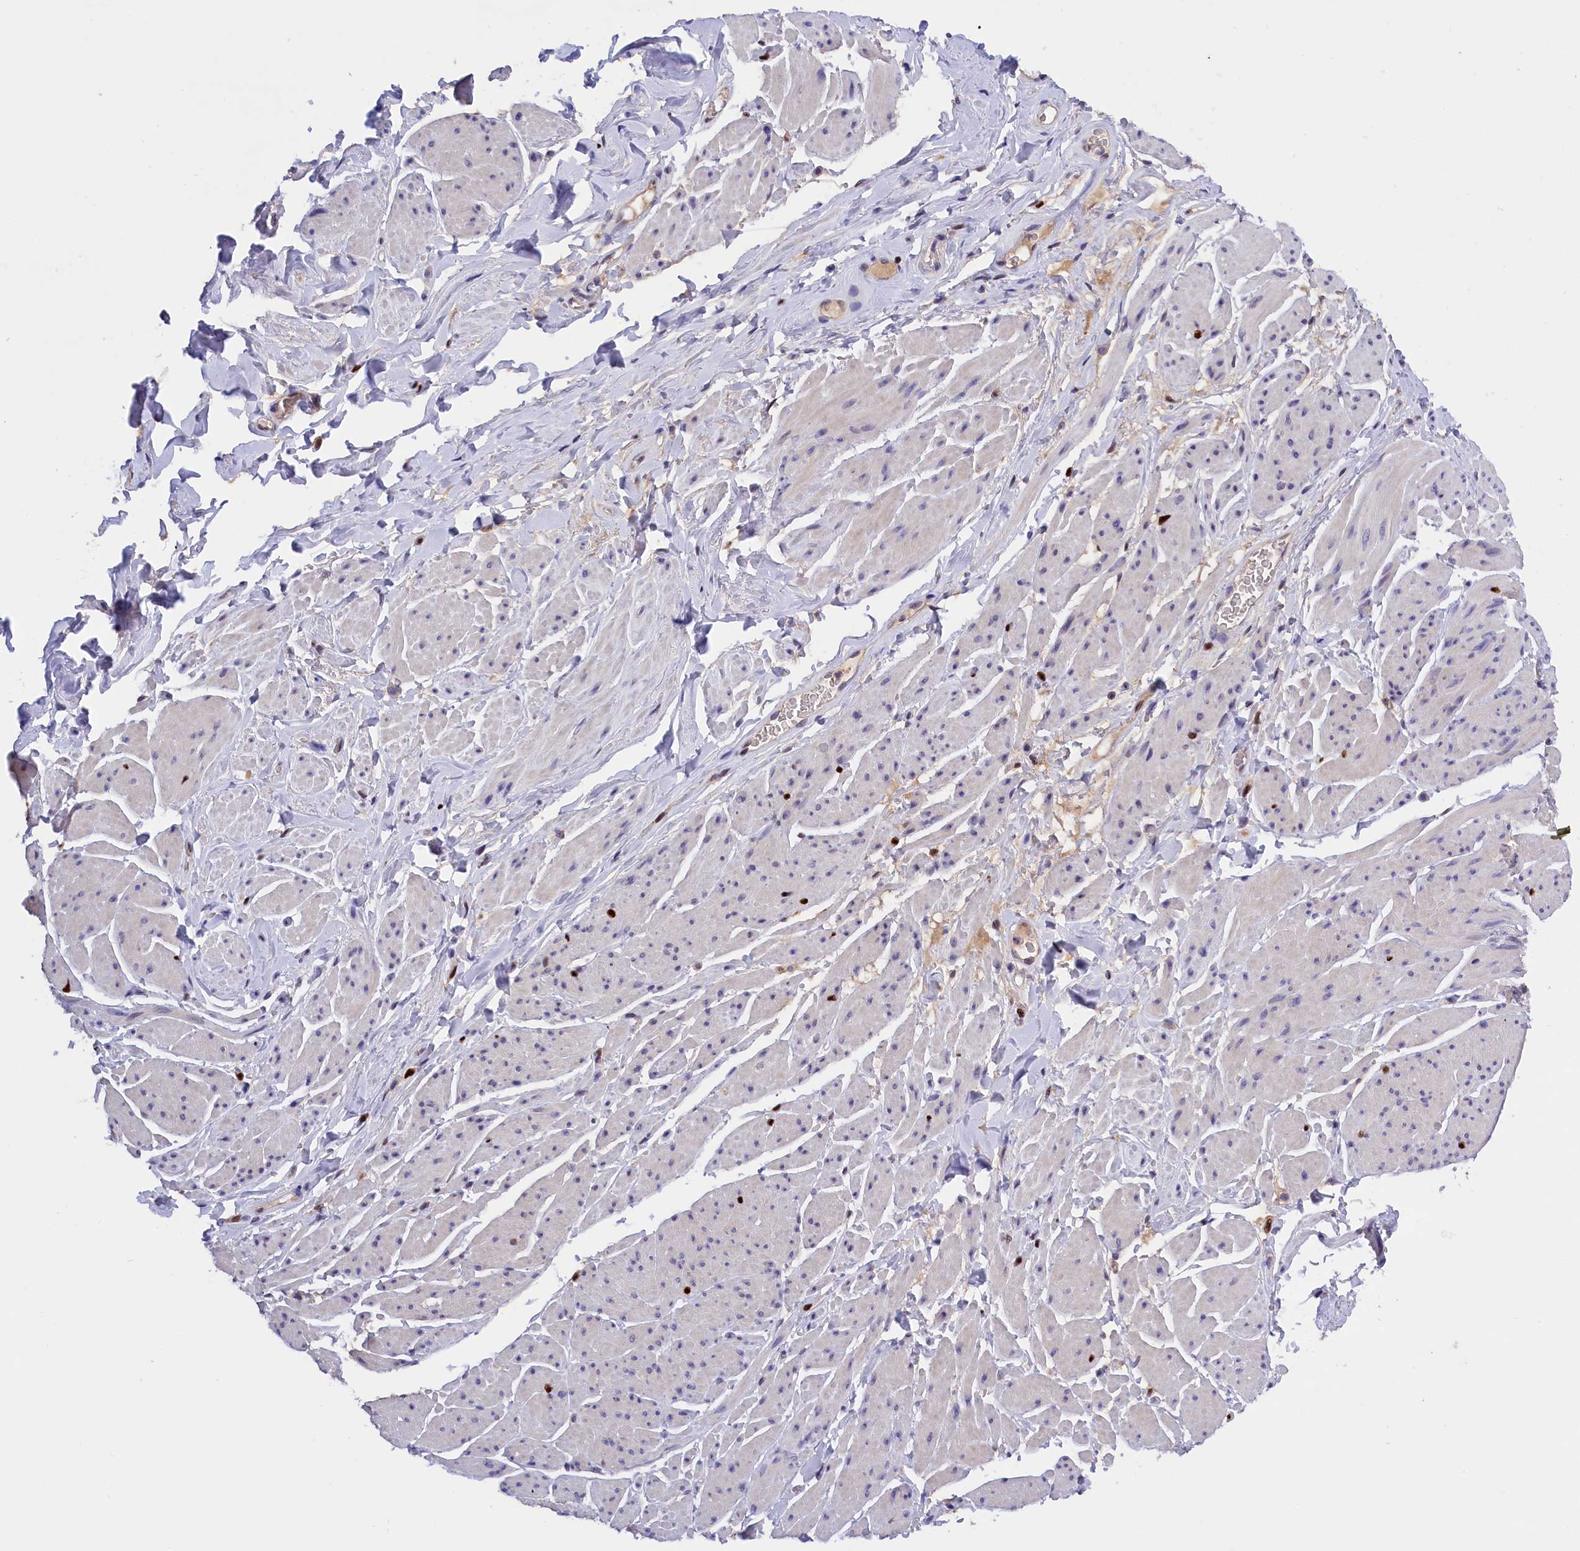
{"staining": {"intensity": "negative", "quantity": "none", "location": "none"}, "tissue": "smooth muscle", "cell_type": "Smooth muscle cells", "image_type": "normal", "snomed": [{"axis": "morphology", "description": "Normal tissue, NOS"}, {"axis": "topography", "description": "Smooth muscle"}, {"axis": "topography", "description": "Peripheral nerve tissue"}], "caption": "Unremarkable smooth muscle was stained to show a protein in brown. There is no significant staining in smooth muscle cells. Brightfield microscopy of immunohistochemistry stained with DAB (3,3'-diaminobenzidine) (brown) and hematoxylin (blue), captured at high magnification.", "gene": "BTBD9", "patient": {"sex": "male", "age": 69}}